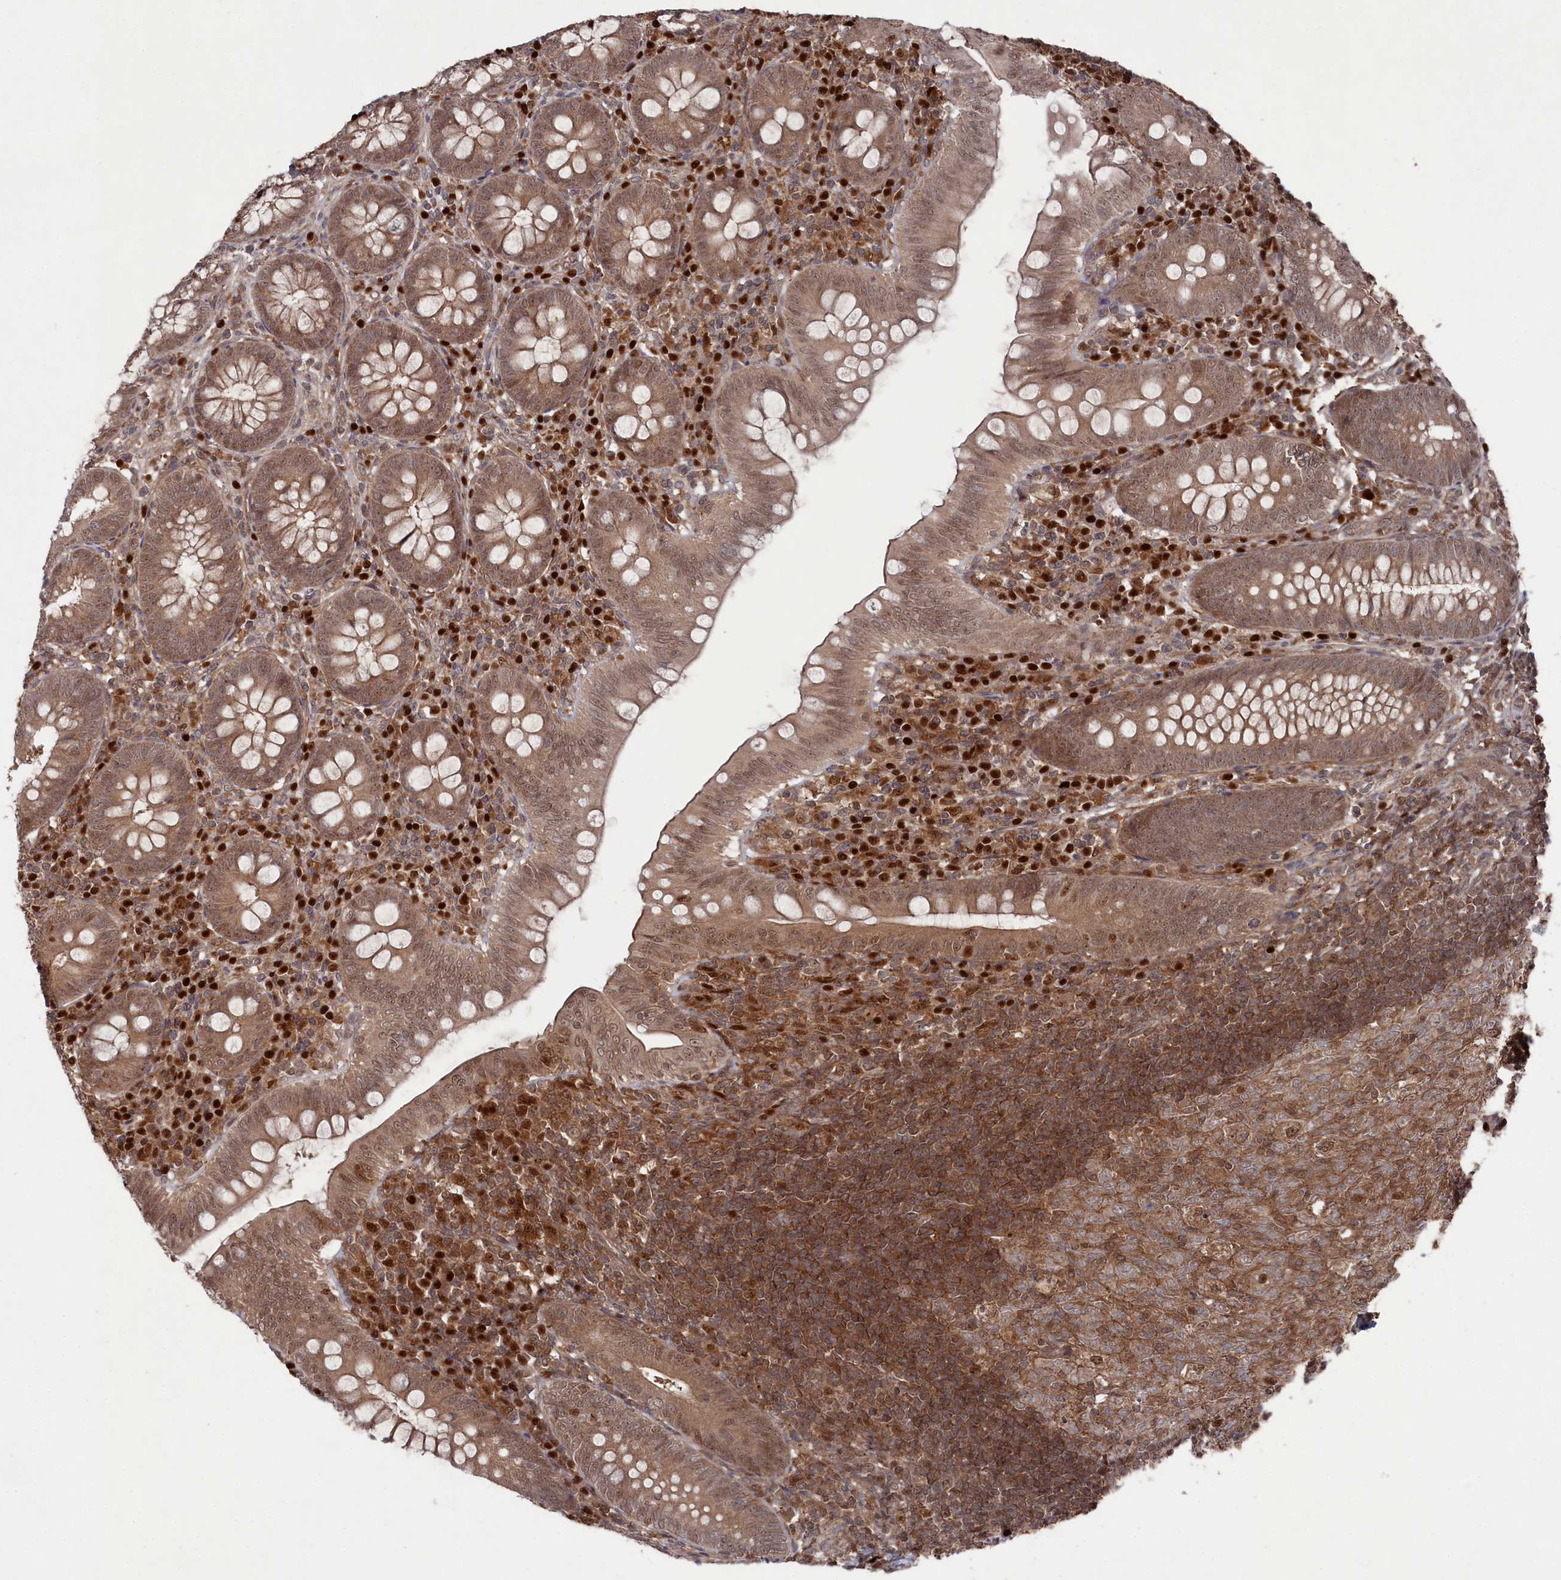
{"staining": {"intensity": "moderate", "quantity": ">75%", "location": "cytoplasmic/membranous,nuclear"}, "tissue": "appendix", "cell_type": "Glandular cells", "image_type": "normal", "snomed": [{"axis": "morphology", "description": "Normal tissue, NOS"}, {"axis": "topography", "description": "Appendix"}], "caption": "Appendix stained with IHC demonstrates moderate cytoplasmic/membranous,nuclear expression in approximately >75% of glandular cells.", "gene": "BORCS7", "patient": {"sex": "male", "age": 14}}